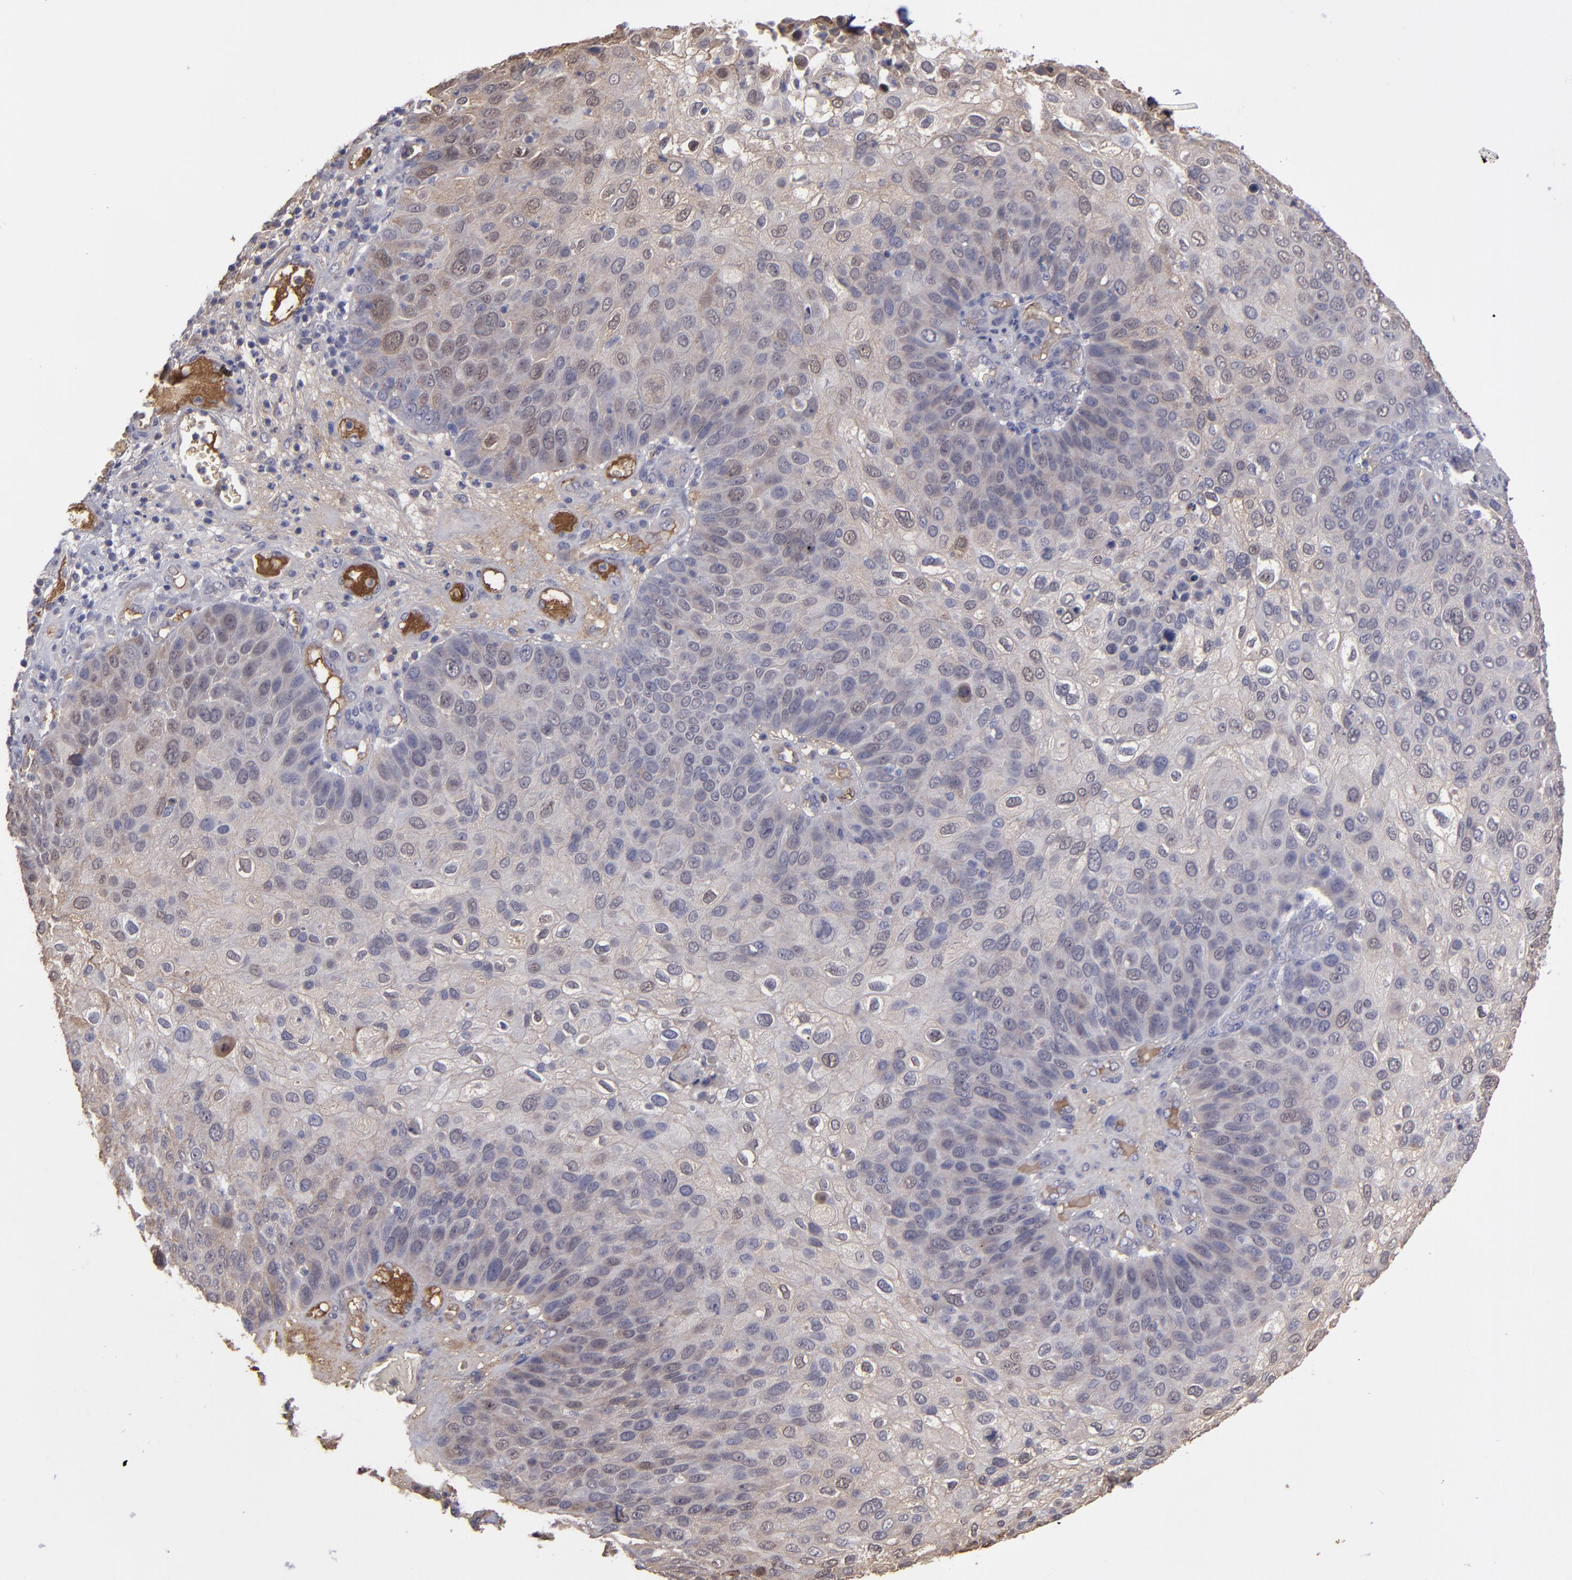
{"staining": {"intensity": "weak", "quantity": "25%-75%", "location": "cytoplasmic/membranous"}, "tissue": "skin cancer", "cell_type": "Tumor cells", "image_type": "cancer", "snomed": [{"axis": "morphology", "description": "Squamous cell carcinoma, NOS"}, {"axis": "topography", "description": "Skin"}], "caption": "High-magnification brightfield microscopy of skin cancer (squamous cell carcinoma) stained with DAB (brown) and counterstained with hematoxylin (blue). tumor cells exhibit weak cytoplasmic/membranous positivity is identified in approximately25%-75% of cells.", "gene": "ITIH4", "patient": {"sex": "male", "age": 87}}